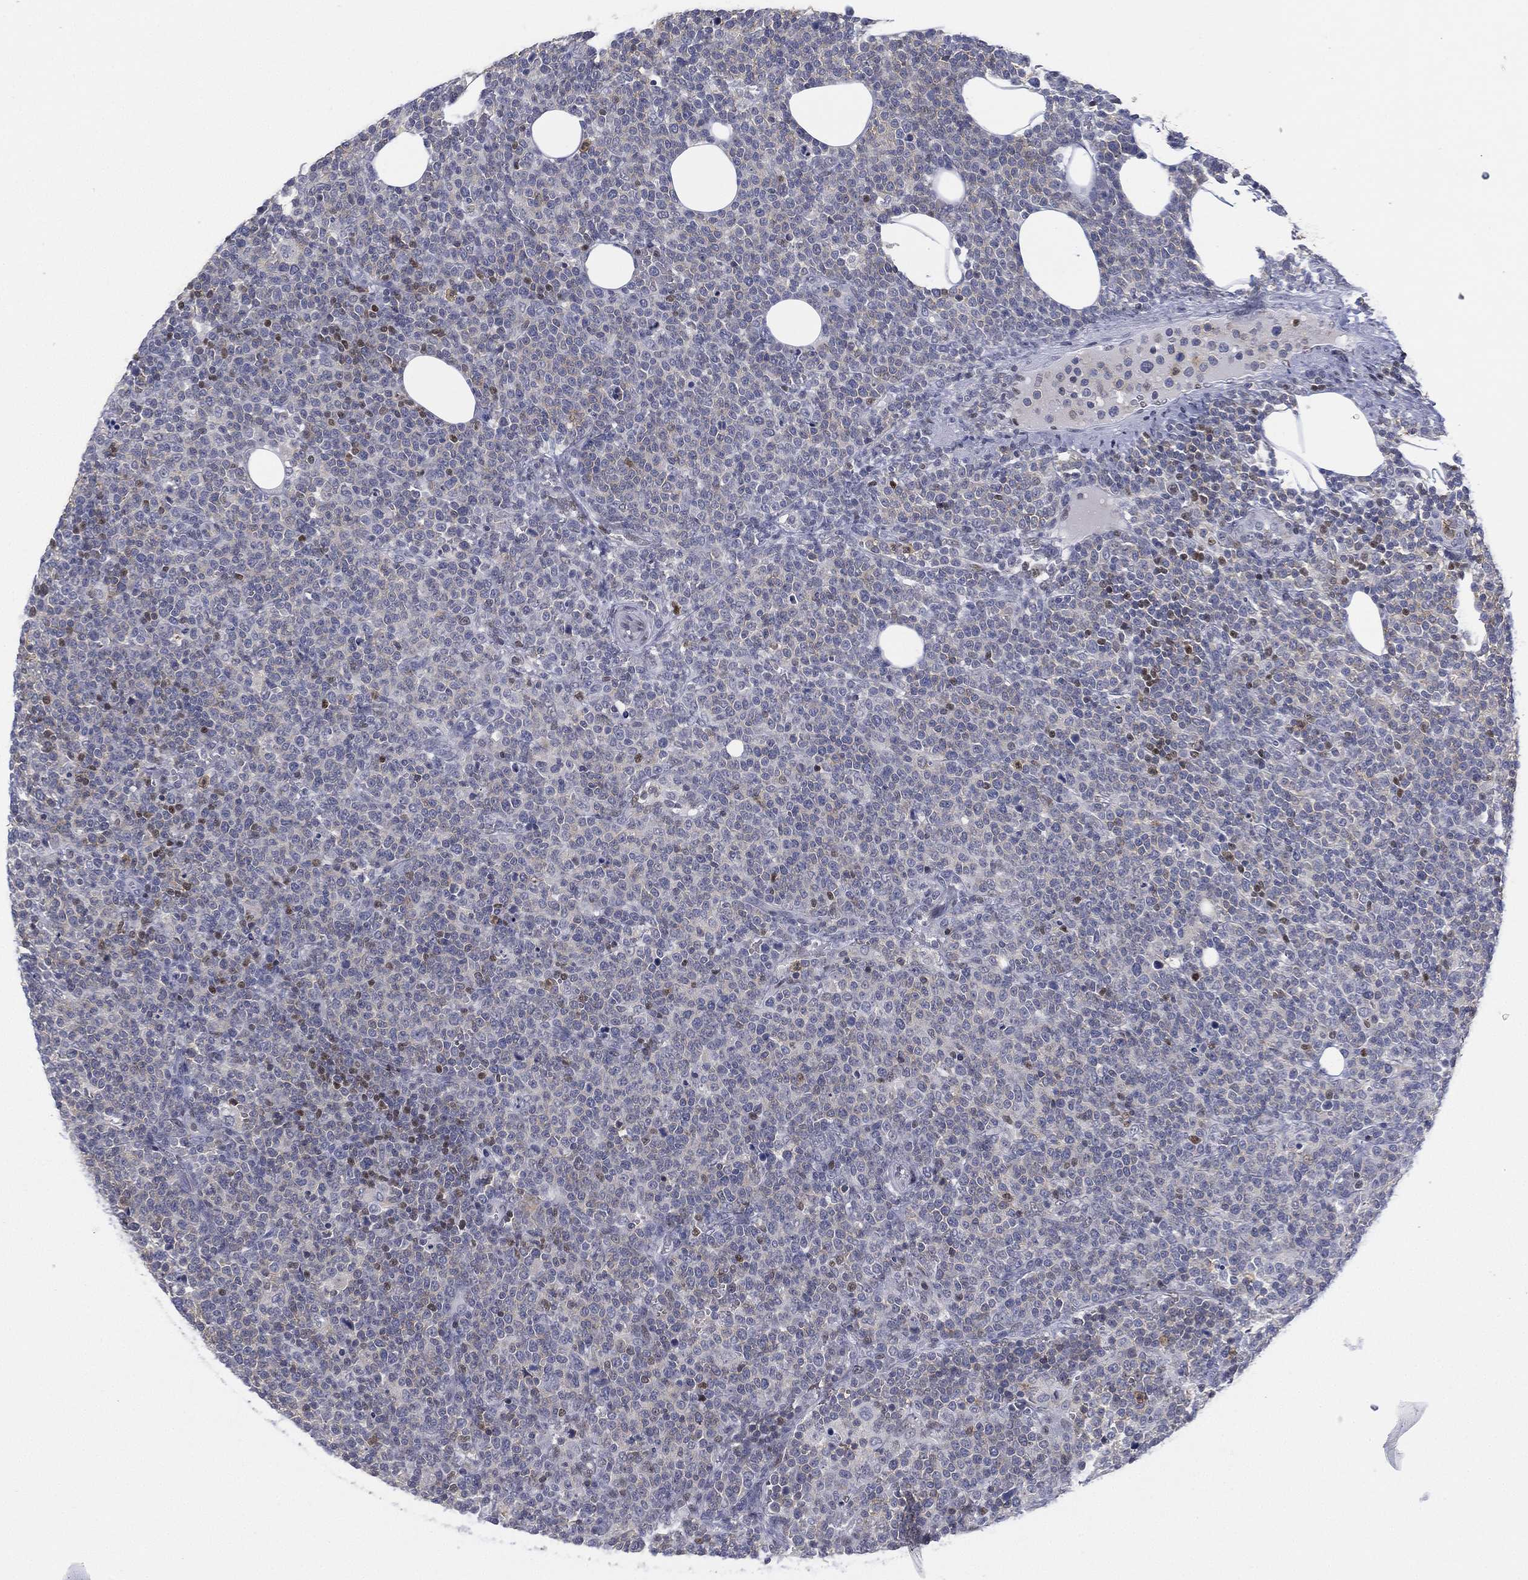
{"staining": {"intensity": "negative", "quantity": "none", "location": "none"}, "tissue": "lymphoma", "cell_type": "Tumor cells", "image_type": "cancer", "snomed": [{"axis": "morphology", "description": "Malignant lymphoma, non-Hodgkin's type, High grade"}, {"axis": "topography", "description": "Lymph node"}], "caption": "Immunohistochemical staining of human lymphoma reveals no significant expression in tumor cells.", "gene": "ZNF711", "patient": {"sex": "male", "age": 61}}